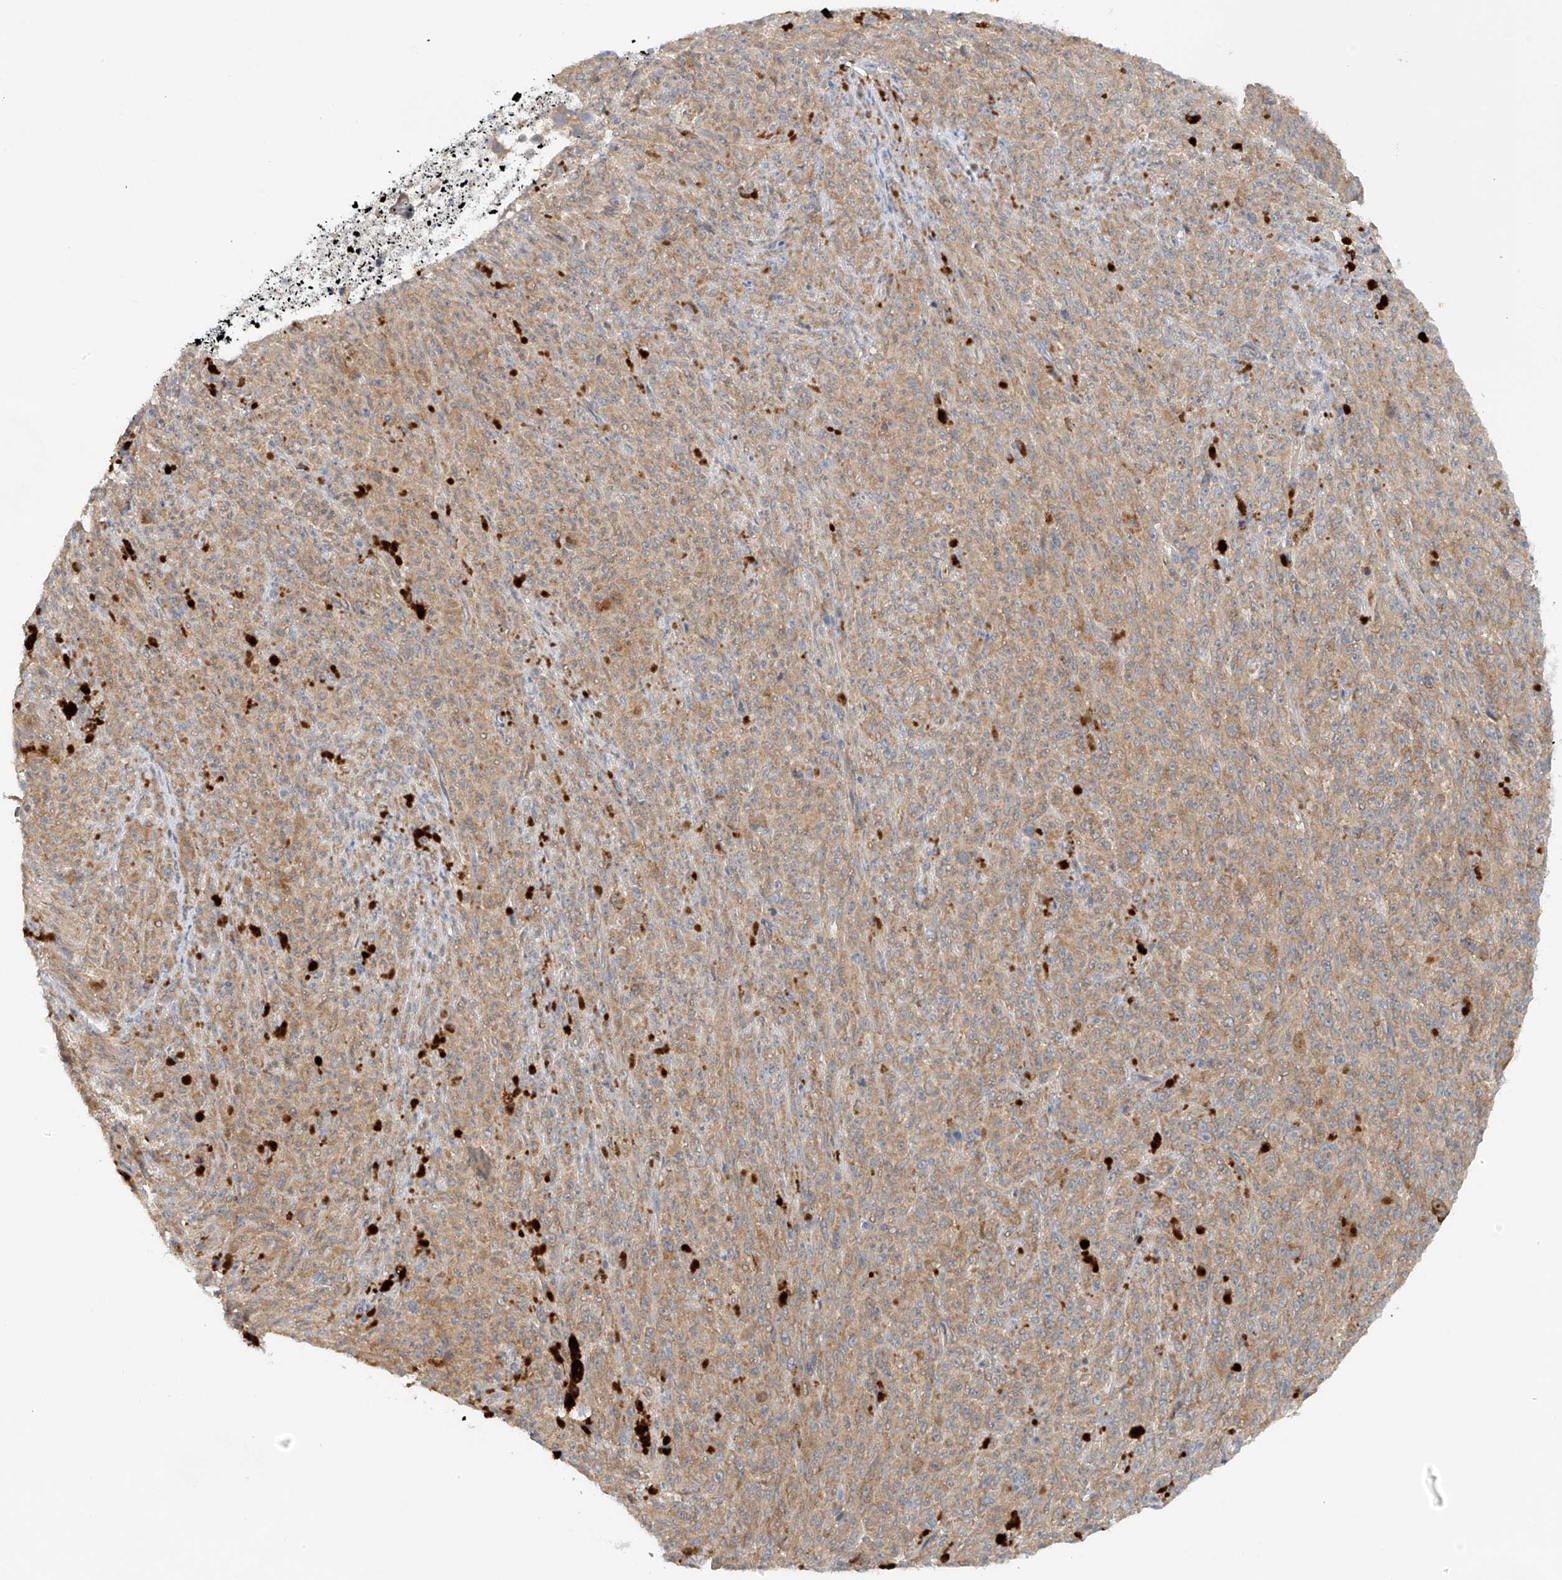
{"staining": {"intensity": "moderate", "quantity": ">75%", "location": "cytoplasmic/membranous"}, "tissue": "melanoma", "cell_type": "Tumor cells", "image_type": "cancer", "snomed": [{"axis": "morphology", "description": "Malignant melanoma, NOS"}, {"axis": "topography", "description": "Skin"}], "caption": "A brown stain shows moderate cytoplasmic/membranous positivity of a protein in melanoma tumor cells.", "gene": "LYRM9", "patient": {"sex": "female", "age": 82}}